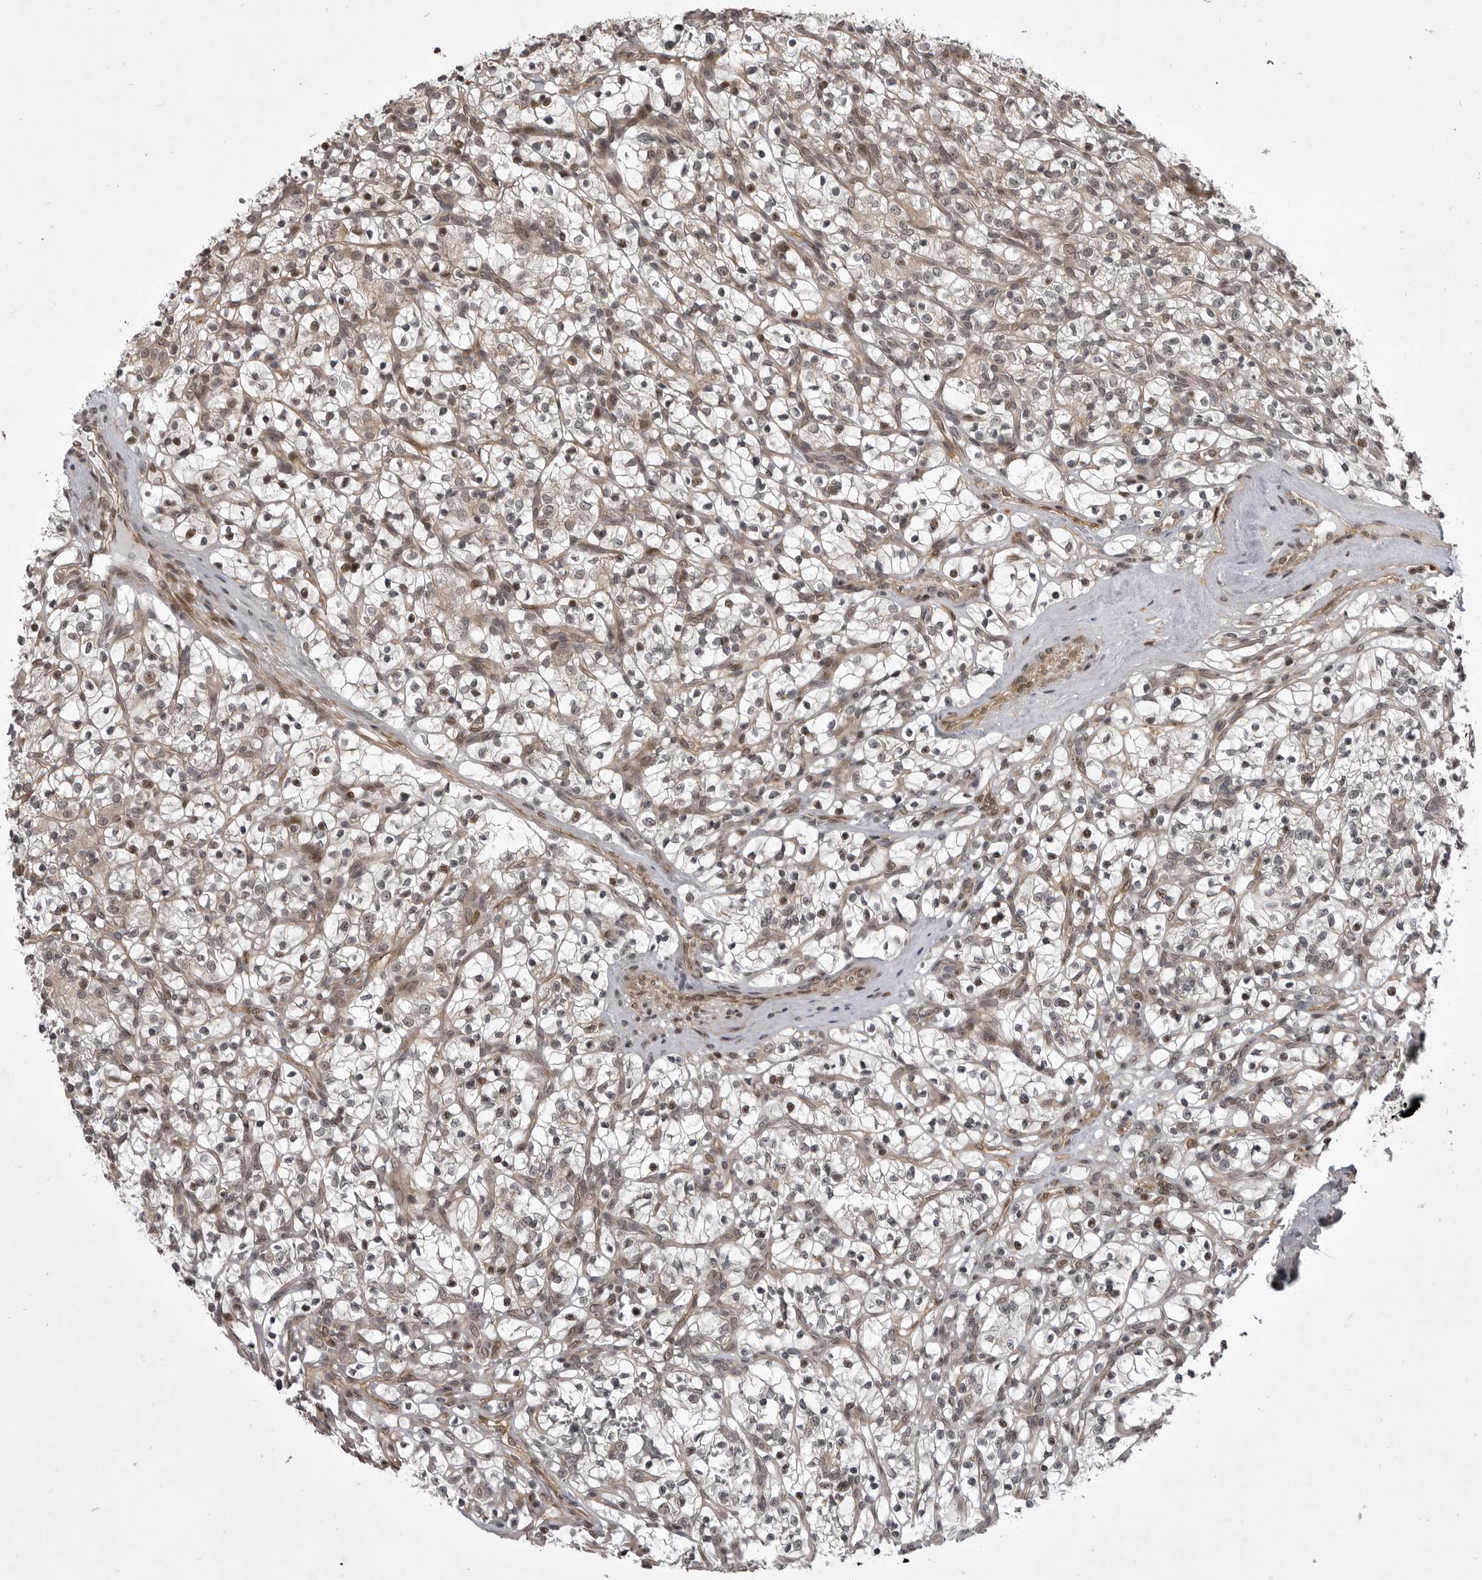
{"staining": {"intensity": "moderate", "quantity": "<25%", "location": "nuclear"}, "tissue": "renal cancer", "cell_type": "Tumor cells", "image_type": "cancer", "snomed": [{"axis": "morphology", "description": "Adenocarcinoma, NOS"}, {"axis": "topography", "description": "Kidney"}], "caption": "DAB immunohistochemical staining of human renal cancer displays moderate nuclear protein staining in about <25% of tumor cells.", "gene": "SNX16", "patient": {"sex": "female", "age": 57}}